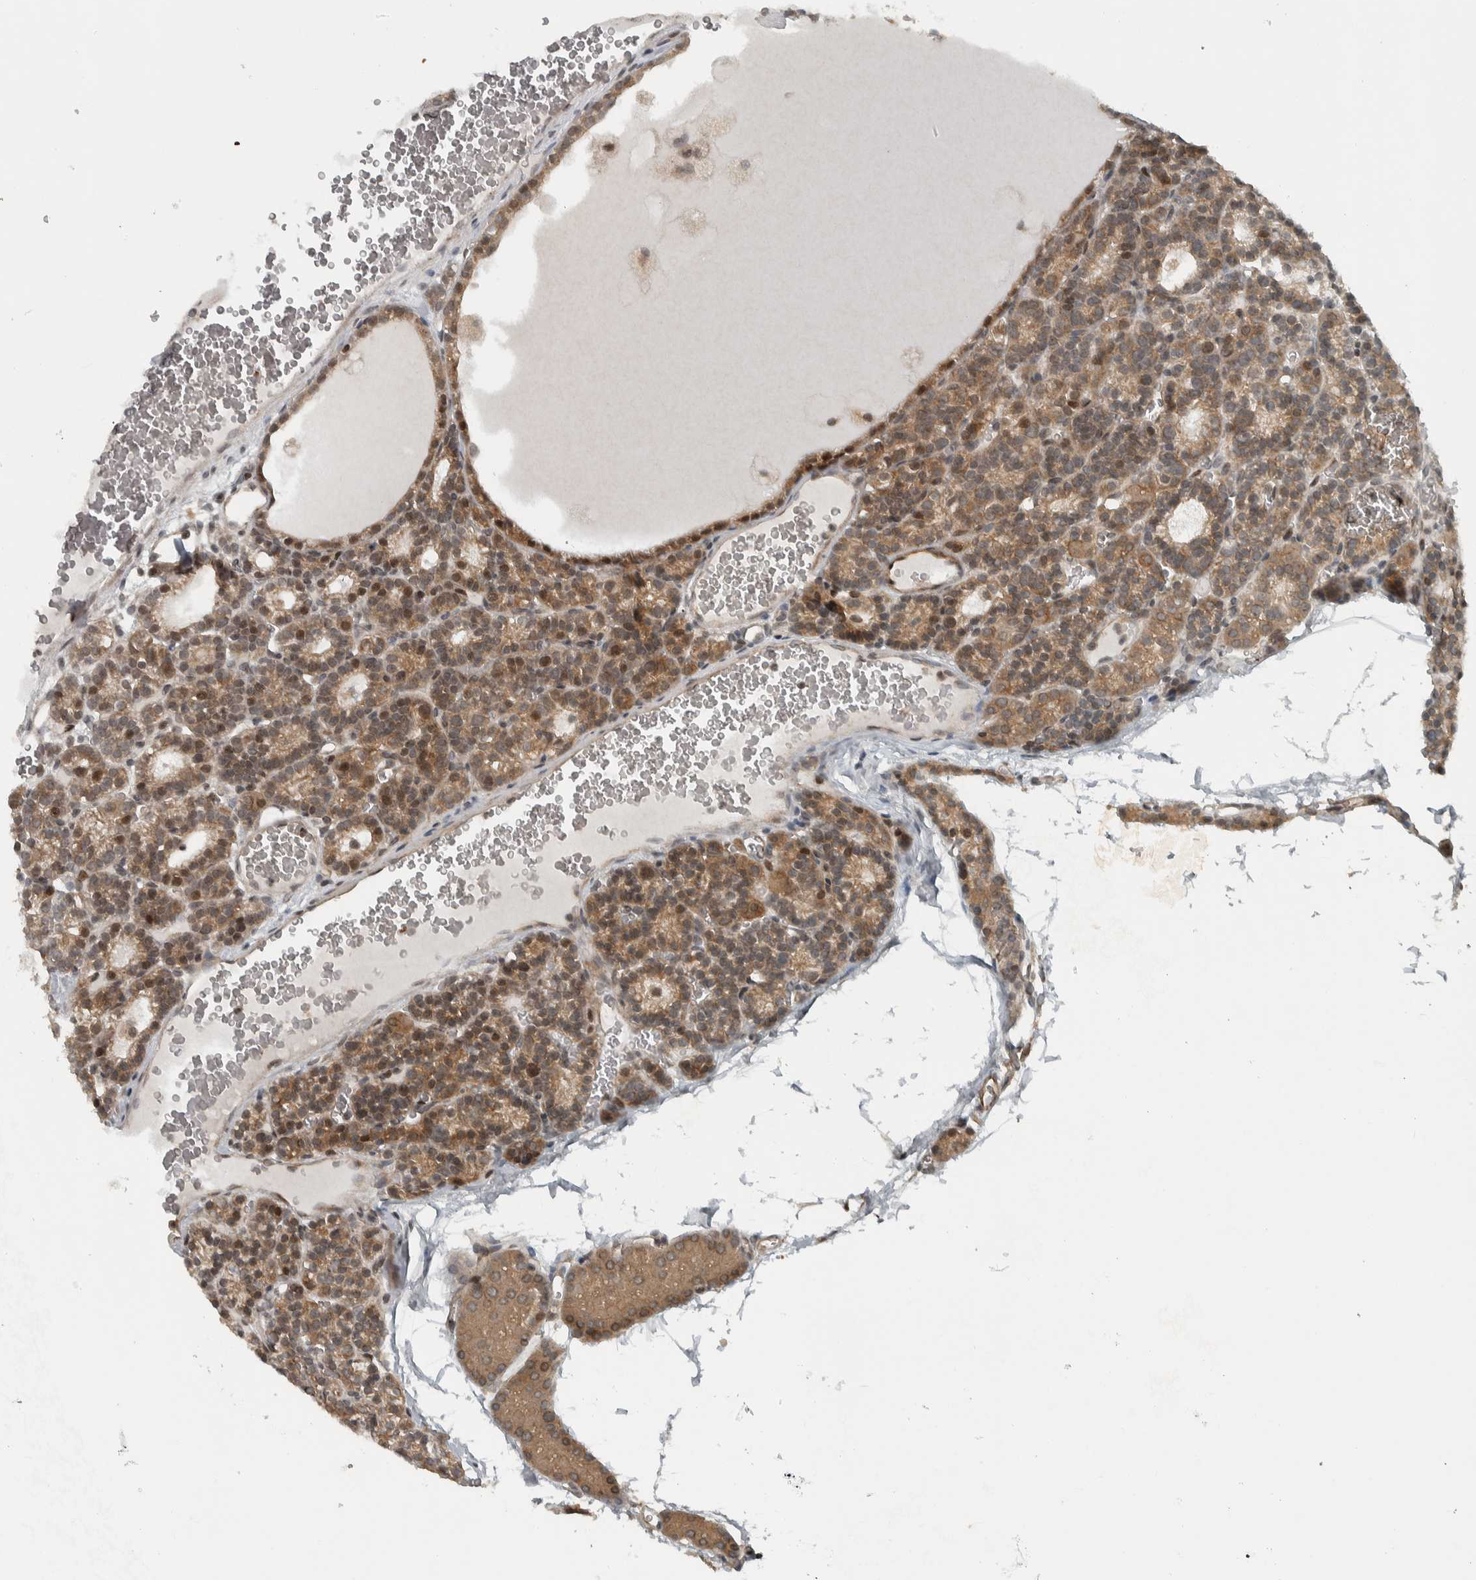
{"staining": {"intensity": "moderate", "quantity": ">75%", "location": "cytoplasmic/membranous,nuclear"}, "tissue": "parathyroid gland", "cell_type": "Glandular cells", "image_type": "normal", "snomed": [{"axis": "morphology", "description": "Normal tissue, NOS"}, {"axis": "morphology", "description": "Adenoma, NOS"}, {"axis": "topography", "description": "Parathyroid gland"}], "caption": "Protein expression analysis of benign parathyroid gland exhibits moderate cytoplasmic/membranous,nuclear expression in about >75% of glandular cells. Immunohistochemistry (ihc) stains the protein of interest in brown and the nuclei are stained blue.", "gene": "NAPG", "patient": {"sex": "female", "age": 58}}